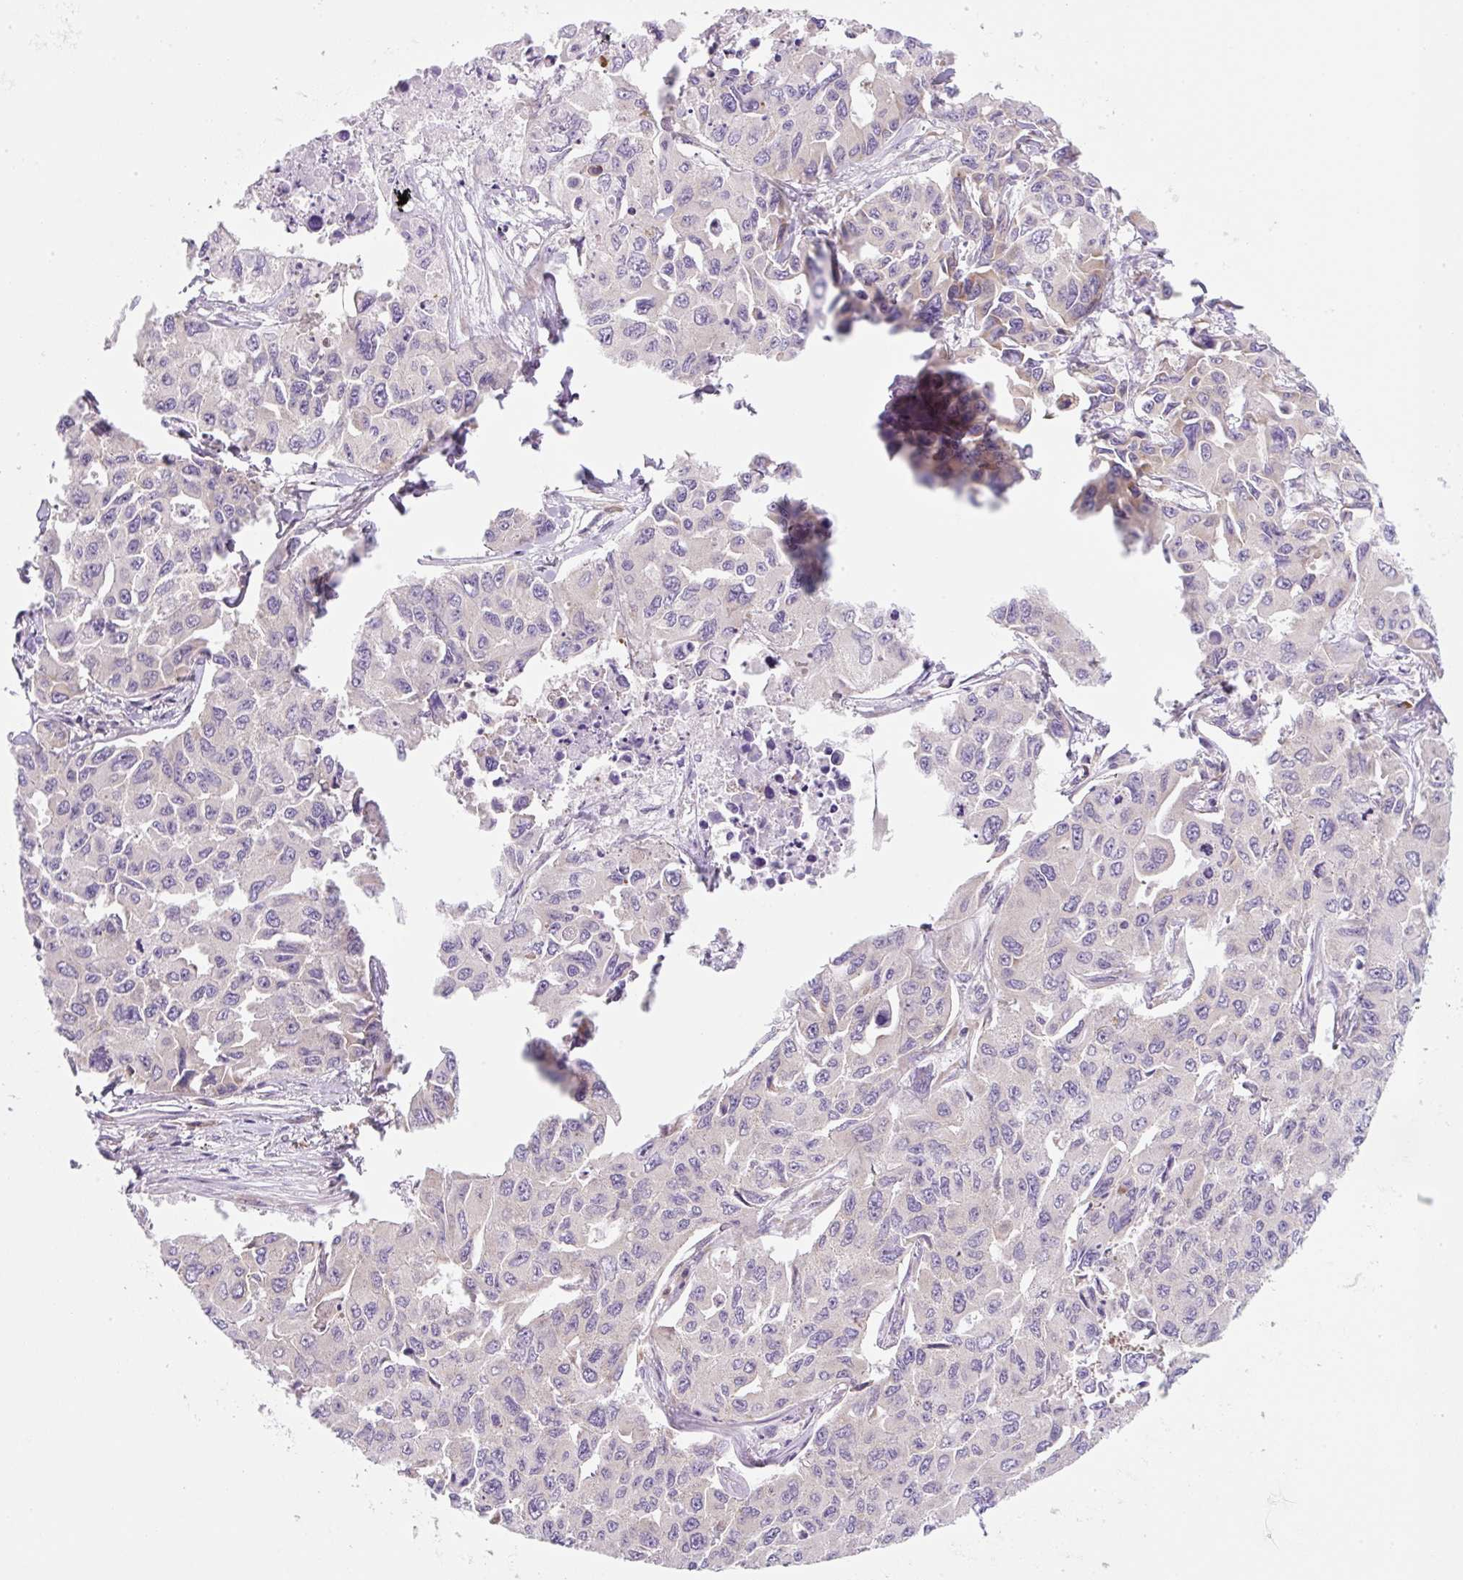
{"staining": {"intensity": "weak", "quantity": "25%-75%", "location": "cytoplasmic/membranous"}, "tissue": "lung cancer", "cell_type": "Tumor cells", "image_type": "cancer", "snomed": [{"axis": "morphology", "description": "Adenocarcinoma, NOS"}, {"axis": "topography", "description": "Lung"}], "caption": "Immunohistochemical staining of lung cancer displays weak cytoplasmic/membranous protein positivity in approximately 25%-75% of tumor cells. The protein of interest is shown in brown color, while the nuclei are stained blue.", "gene": "RPL18A", "patient": {"sex": "male", "age": 64}}